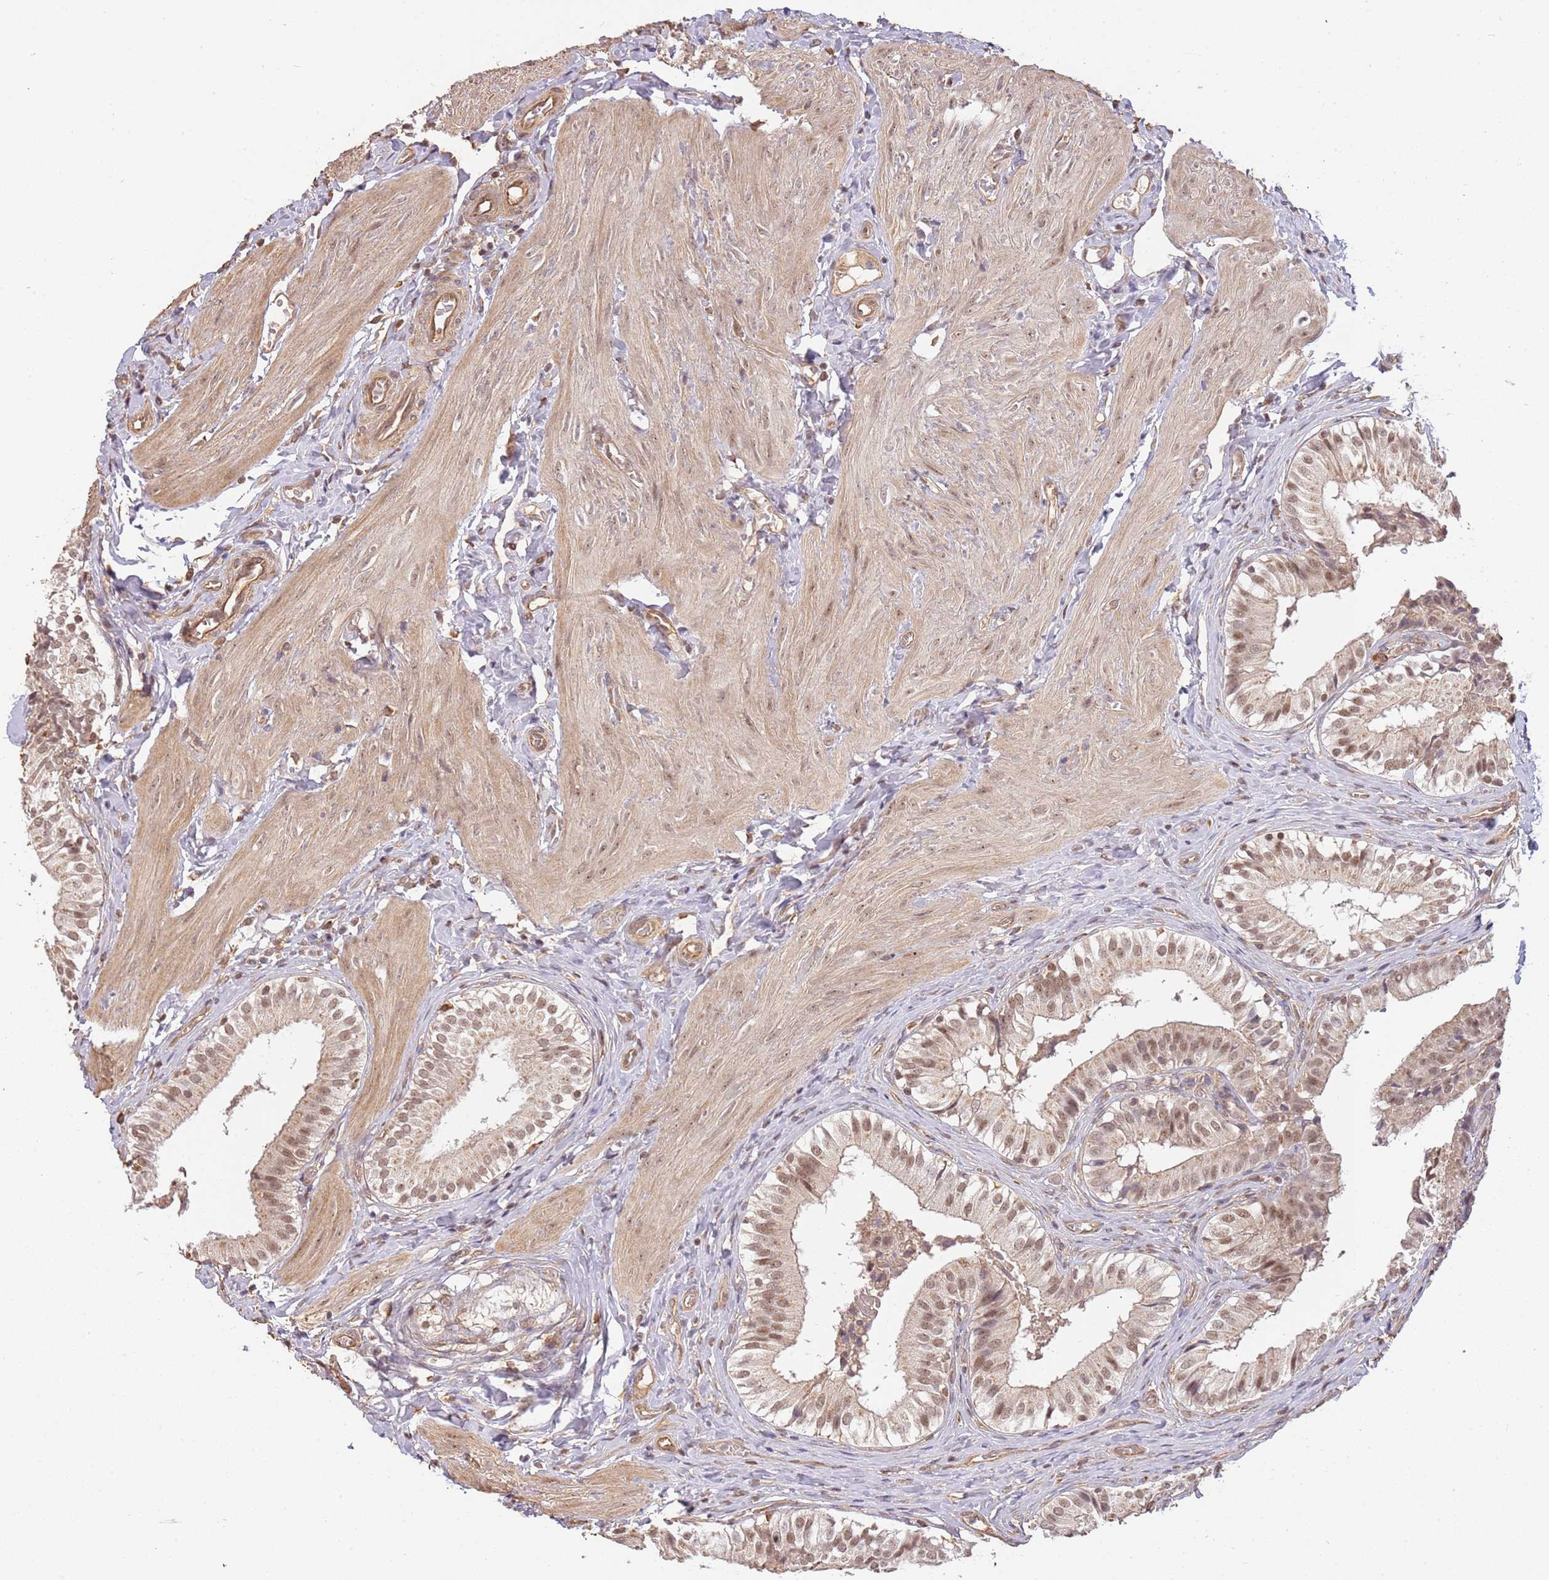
{"staining": {"intensity": "moderate", "quantity": "25%-75%", "location": "nuclear"}, "tissue": "gallbladder", "cell_type": "Glandular cells", "image_type": "normal", "snomed": [{"axis": "morphology", "description": "Normal tissue, NOS"}, {"axis": "topography", "description": "Gallbladder"}], "caption": "Protein staining displays moderate nuclear staining in approximately 25%-75% of glandular cells in benign gallbladder. The protein of interest is shown in brown color, while the nuclei are stained blue.", "gene": "SURF2", "patient": {"sex": "female", "age": 47}}